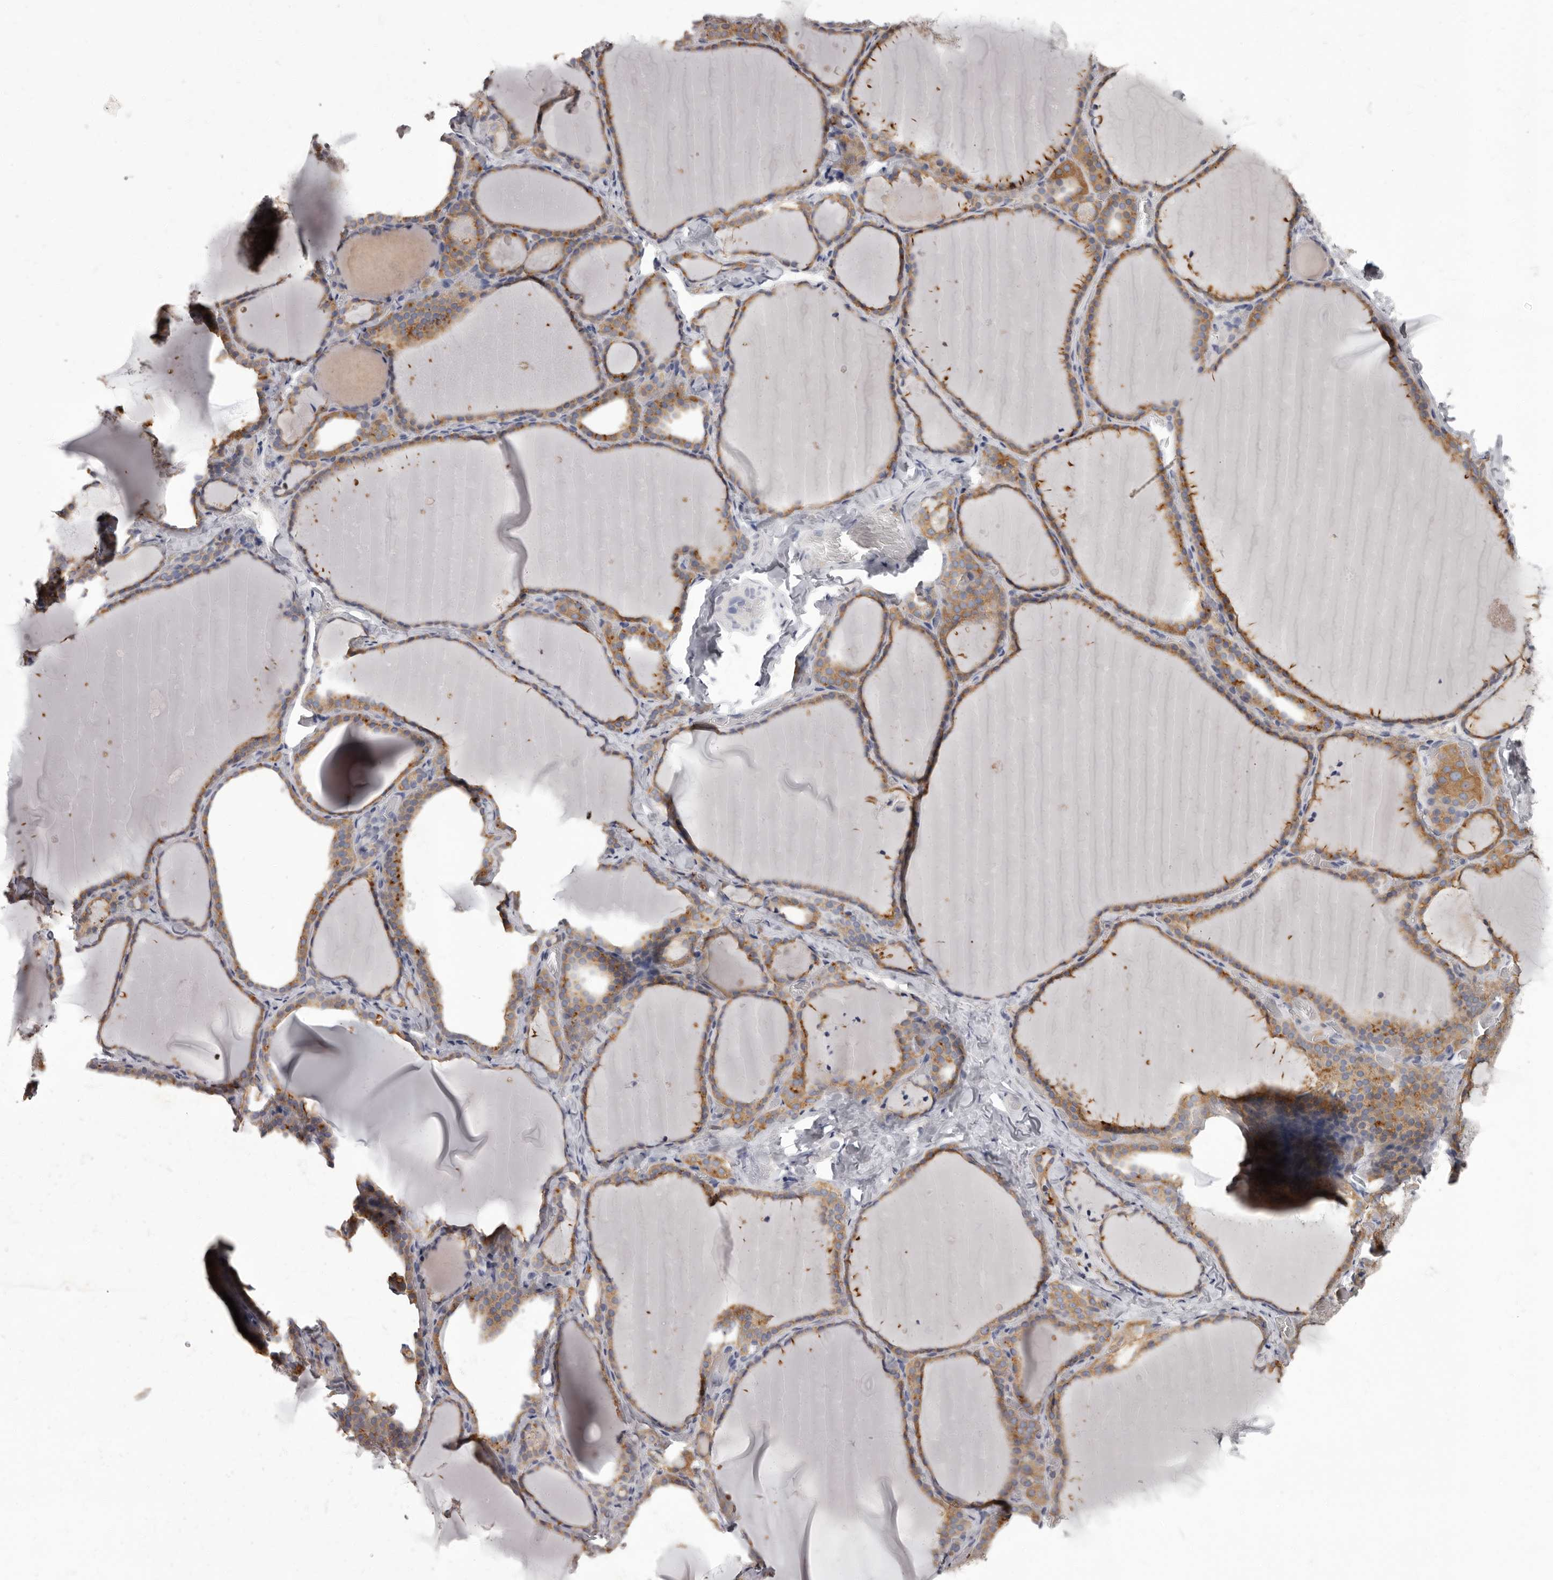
{"staining": {"intensity": "moderate", "quantity": ">75%", "location": "cytoplasmic/membranous"}, "tissue": "thyroid gland", "cell_type": "Glandular cells", "image_type": "normal", "snomed": [{"axis": "morphology", "description": "Normal tissue, NOS"}, {"axis": "topography", "description": "Thyroid gland"}], "caption": "Human thyroid gland stained for a protein (brown) displays moderate cytoplasmic/membranous positive staining in approximately >75% of glandular cells.", "gene": "APEH", "patient": {"sex": "female", "age": 22}}